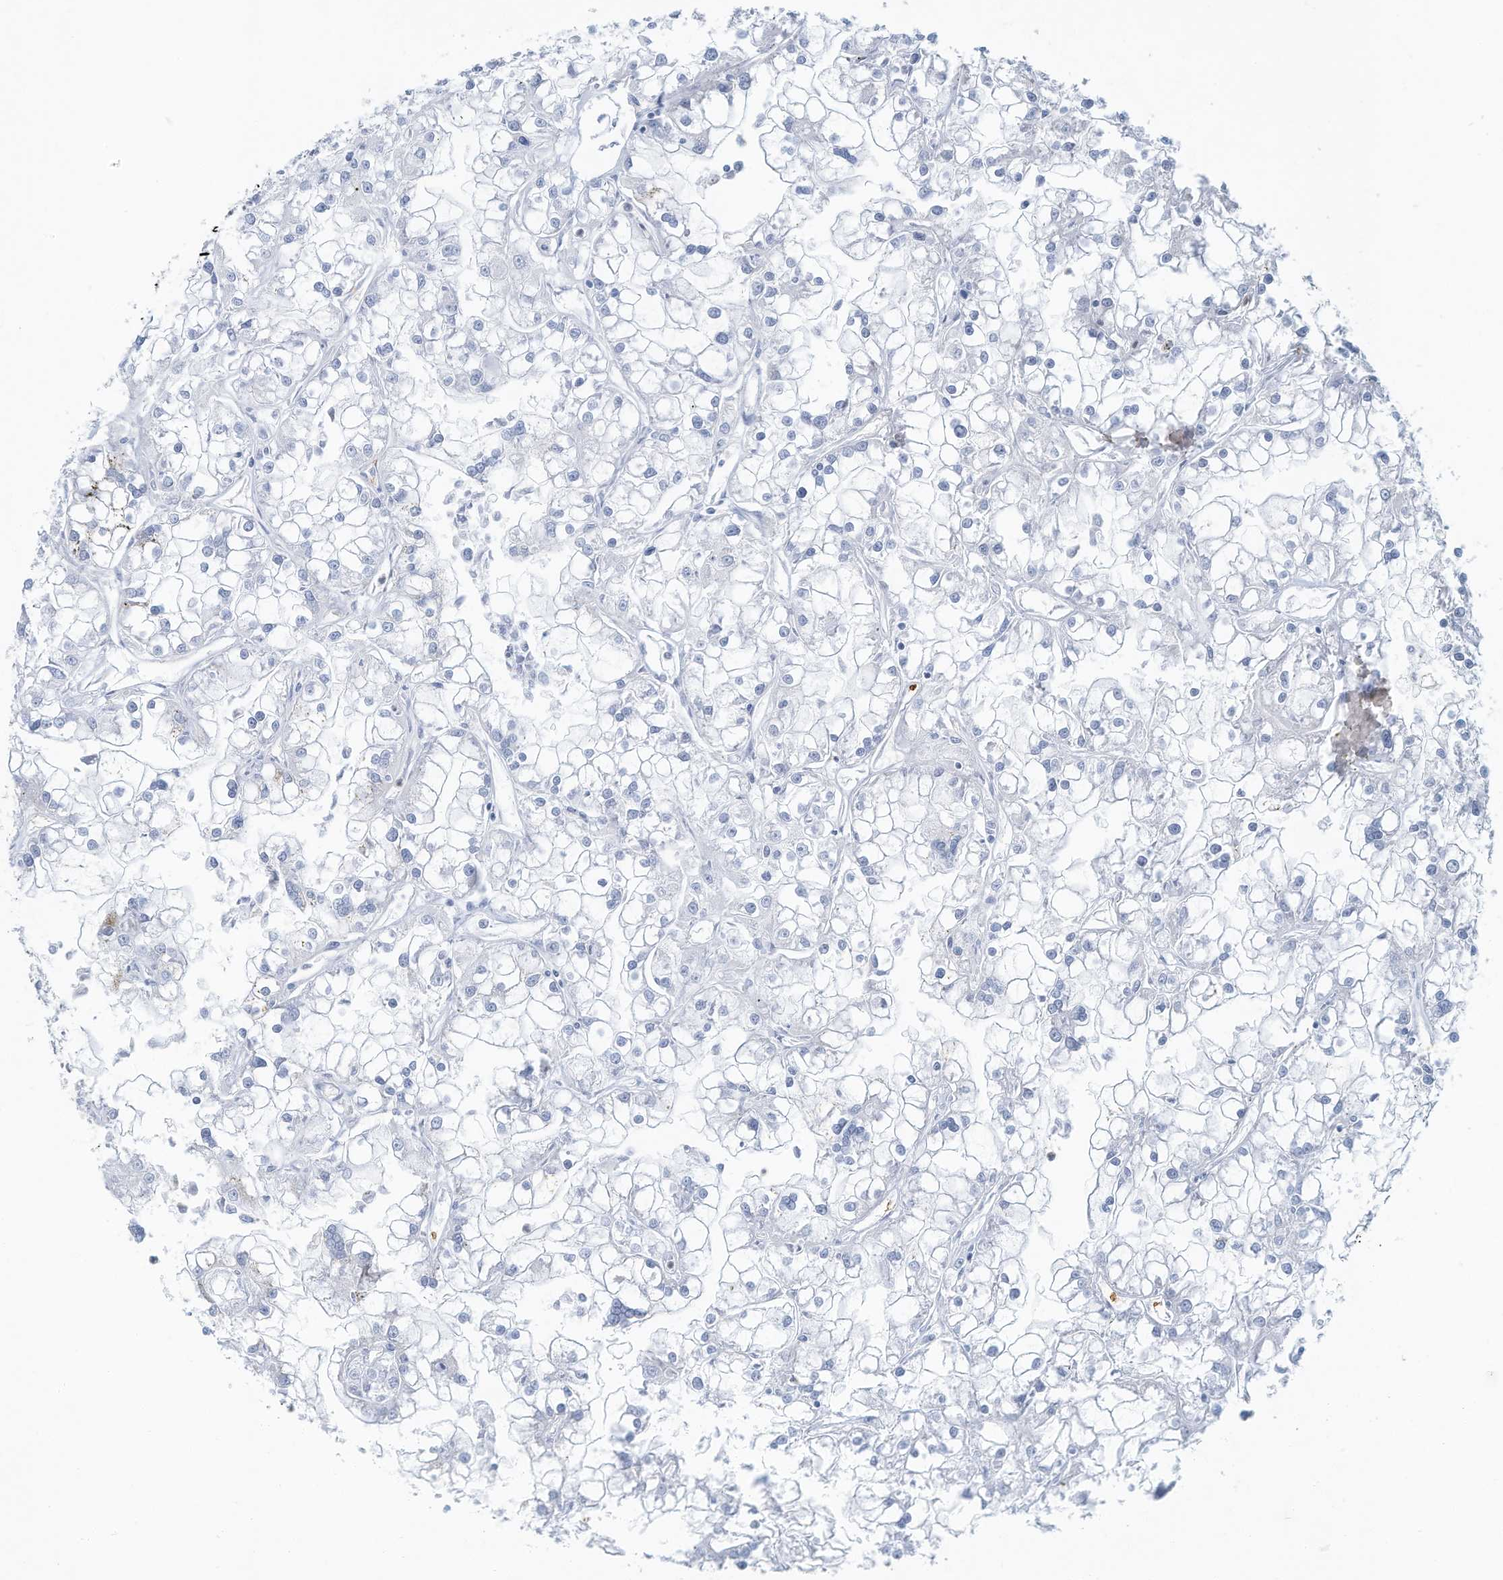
{"staining": {"intensity": "negative", "quantity": "none", "location": "none"}, "tissue": "renal cancer", "cell_type": "Tumor cells", "image_type": "cancer", "snomed": [{"axis": "morphology", "description": "Adenocarcinoma, NOS"}, {"axis": "topography", "description": "Kidney"}], "caption": "This is a histopathology image of IHC staining of renal cancer, which shows no positivity in tumor cells. (DAB (3,3'-diaminobenzidine) IHC visualized using brightfield microscopy, high magnification).", "gene": "ERI2", "patient": {"sex": "female", "age": 52}}